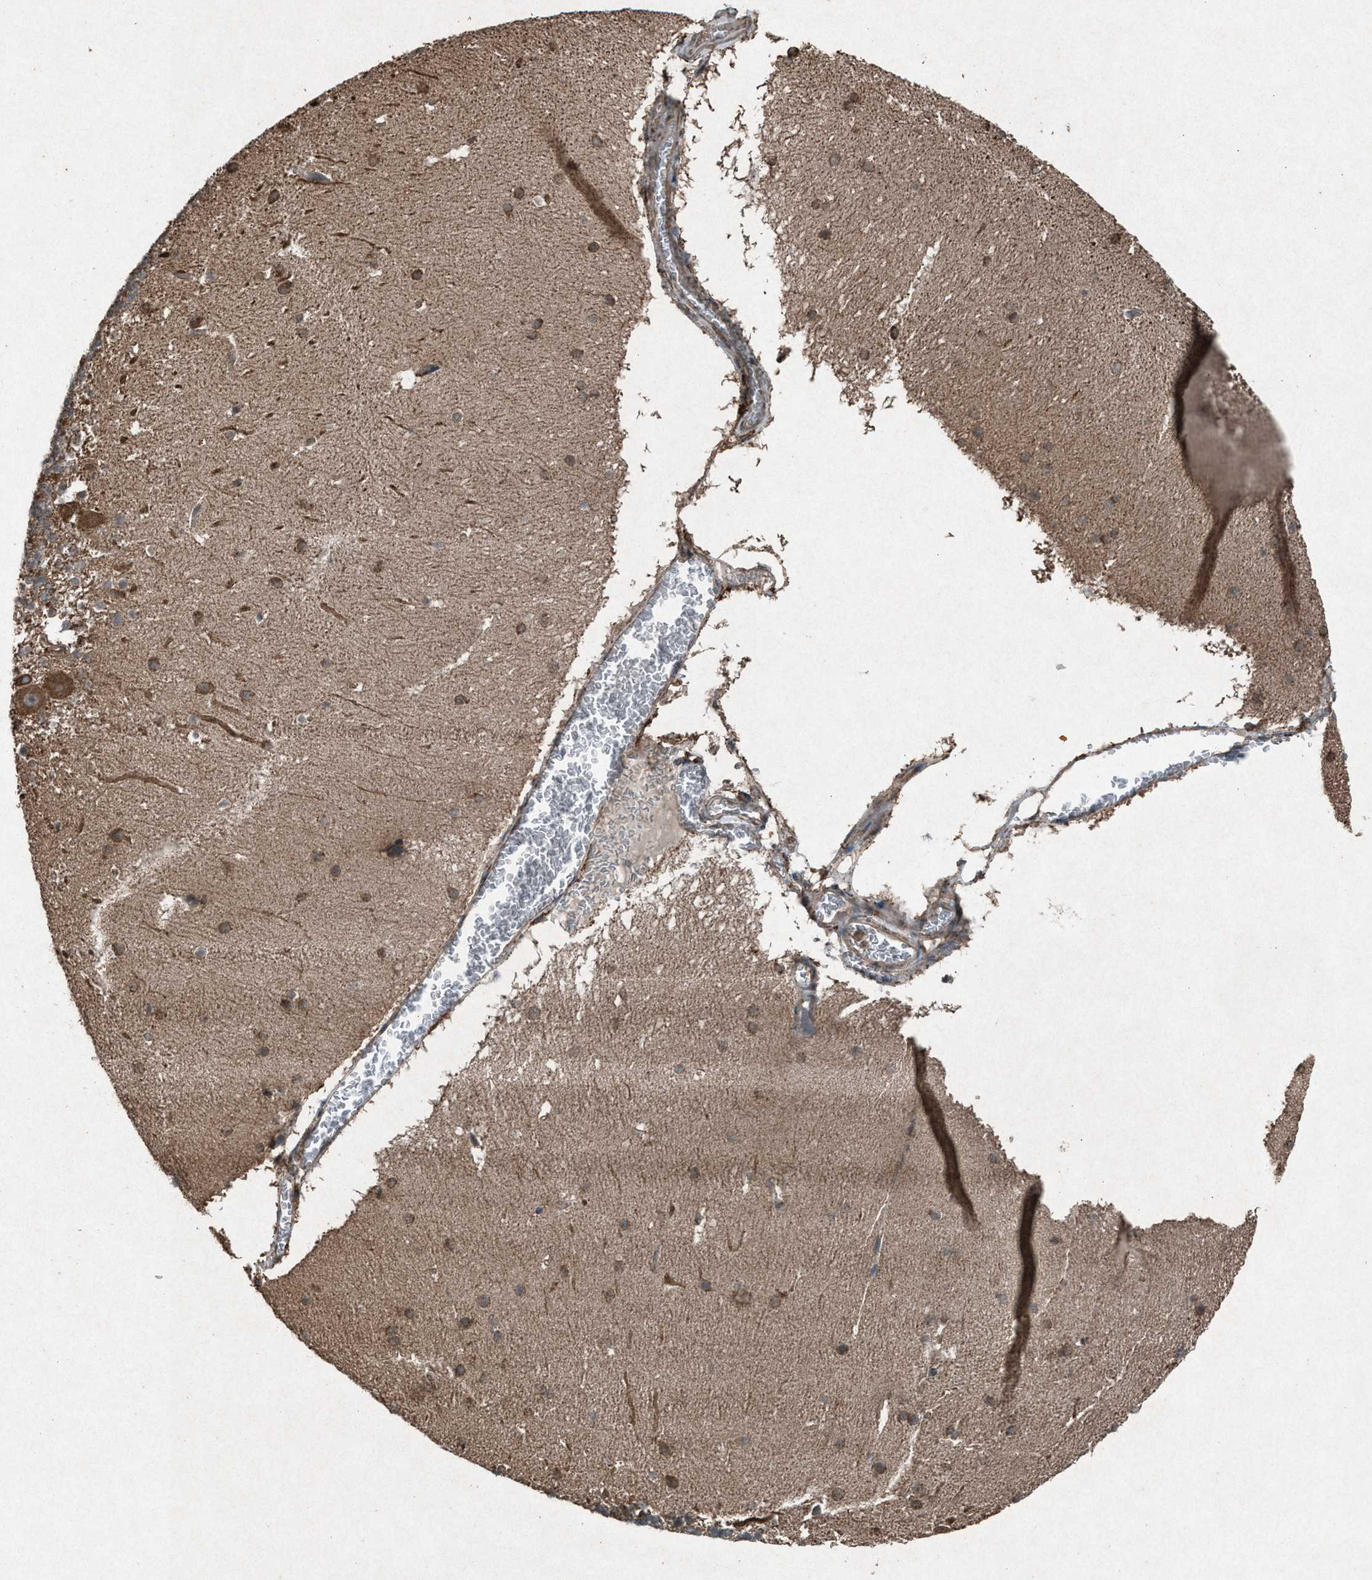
{"staining": {"intensity": "weak", "quantity": ">75%", "location": "cytoplasmic/membranous"}, "tissue": "cerebellum", "cell_type": "Cells in granular layer", "image_type": "normal", "snomed": [{"axis": "morphology", "description": "Normal tissue, NOS"}, {"axis": "topography", "description": "Cerebellum"}], "caption": "Weak cytoplasmic/membranous expression for a protein is appreciated in approximately >75% of cells in granular layer of unremarkable cerebellum using immunohistochemistry (IHC).", "gene": "CALR", "patient": {"sex": "male", "age": 45}}